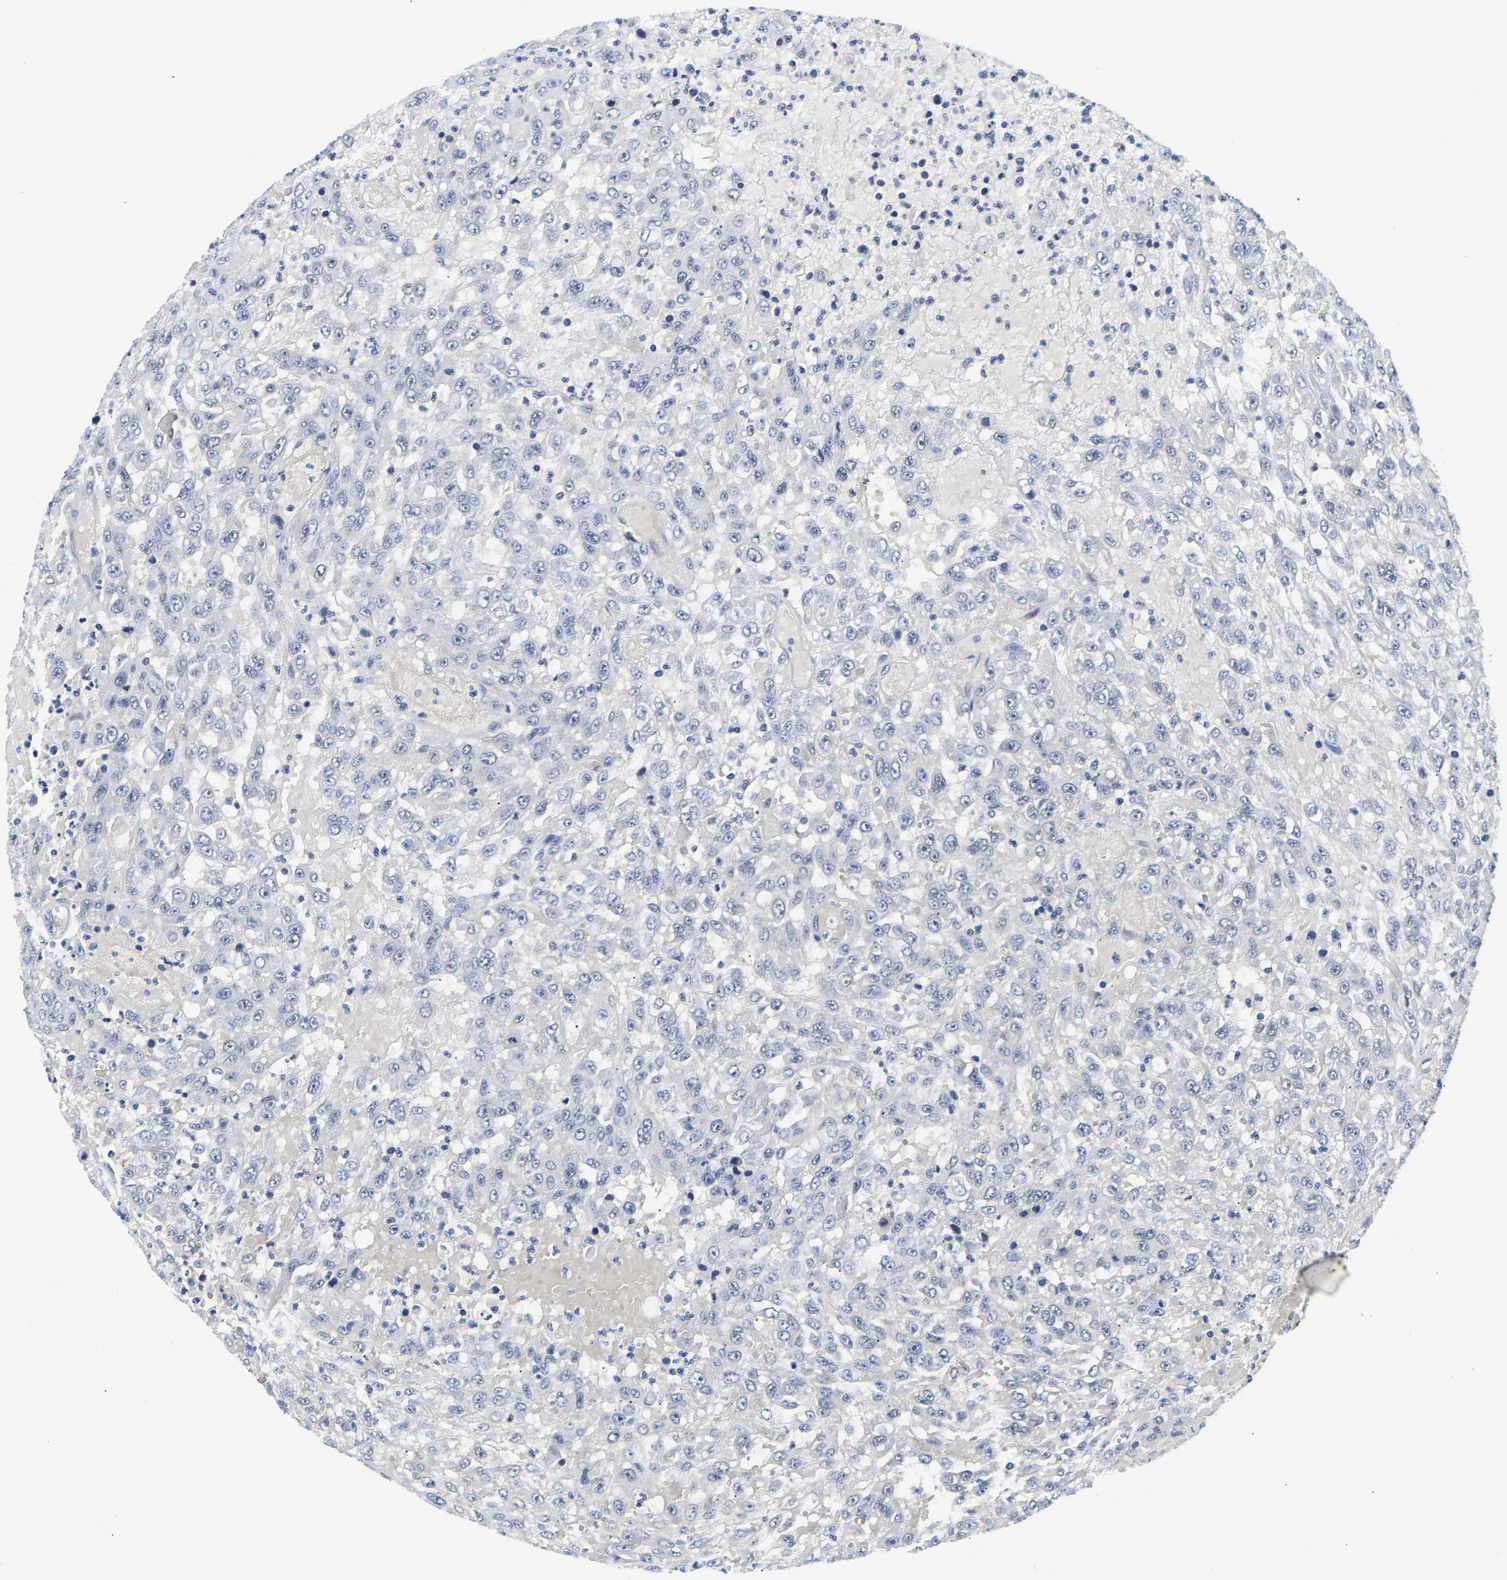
{"staining": {"intensity": "negative", "quantity": "none", "location": "none"}, "tissue": "urothelial cancer", "cell_type": "Tumor cells", "image_type": "cancer", "snomed": [{"axis": "morphology", "description": "Urothelial carcinoma, High grade"}, {"axis": "topography", "description": "Urinary bladder"}], "caption": "The histopathology image shows no significant positivity in tumor cells of urothelial carcinoma (high-grade).", "gene": "UCHL3", "patient": {"sex": "male", "age": 46}}